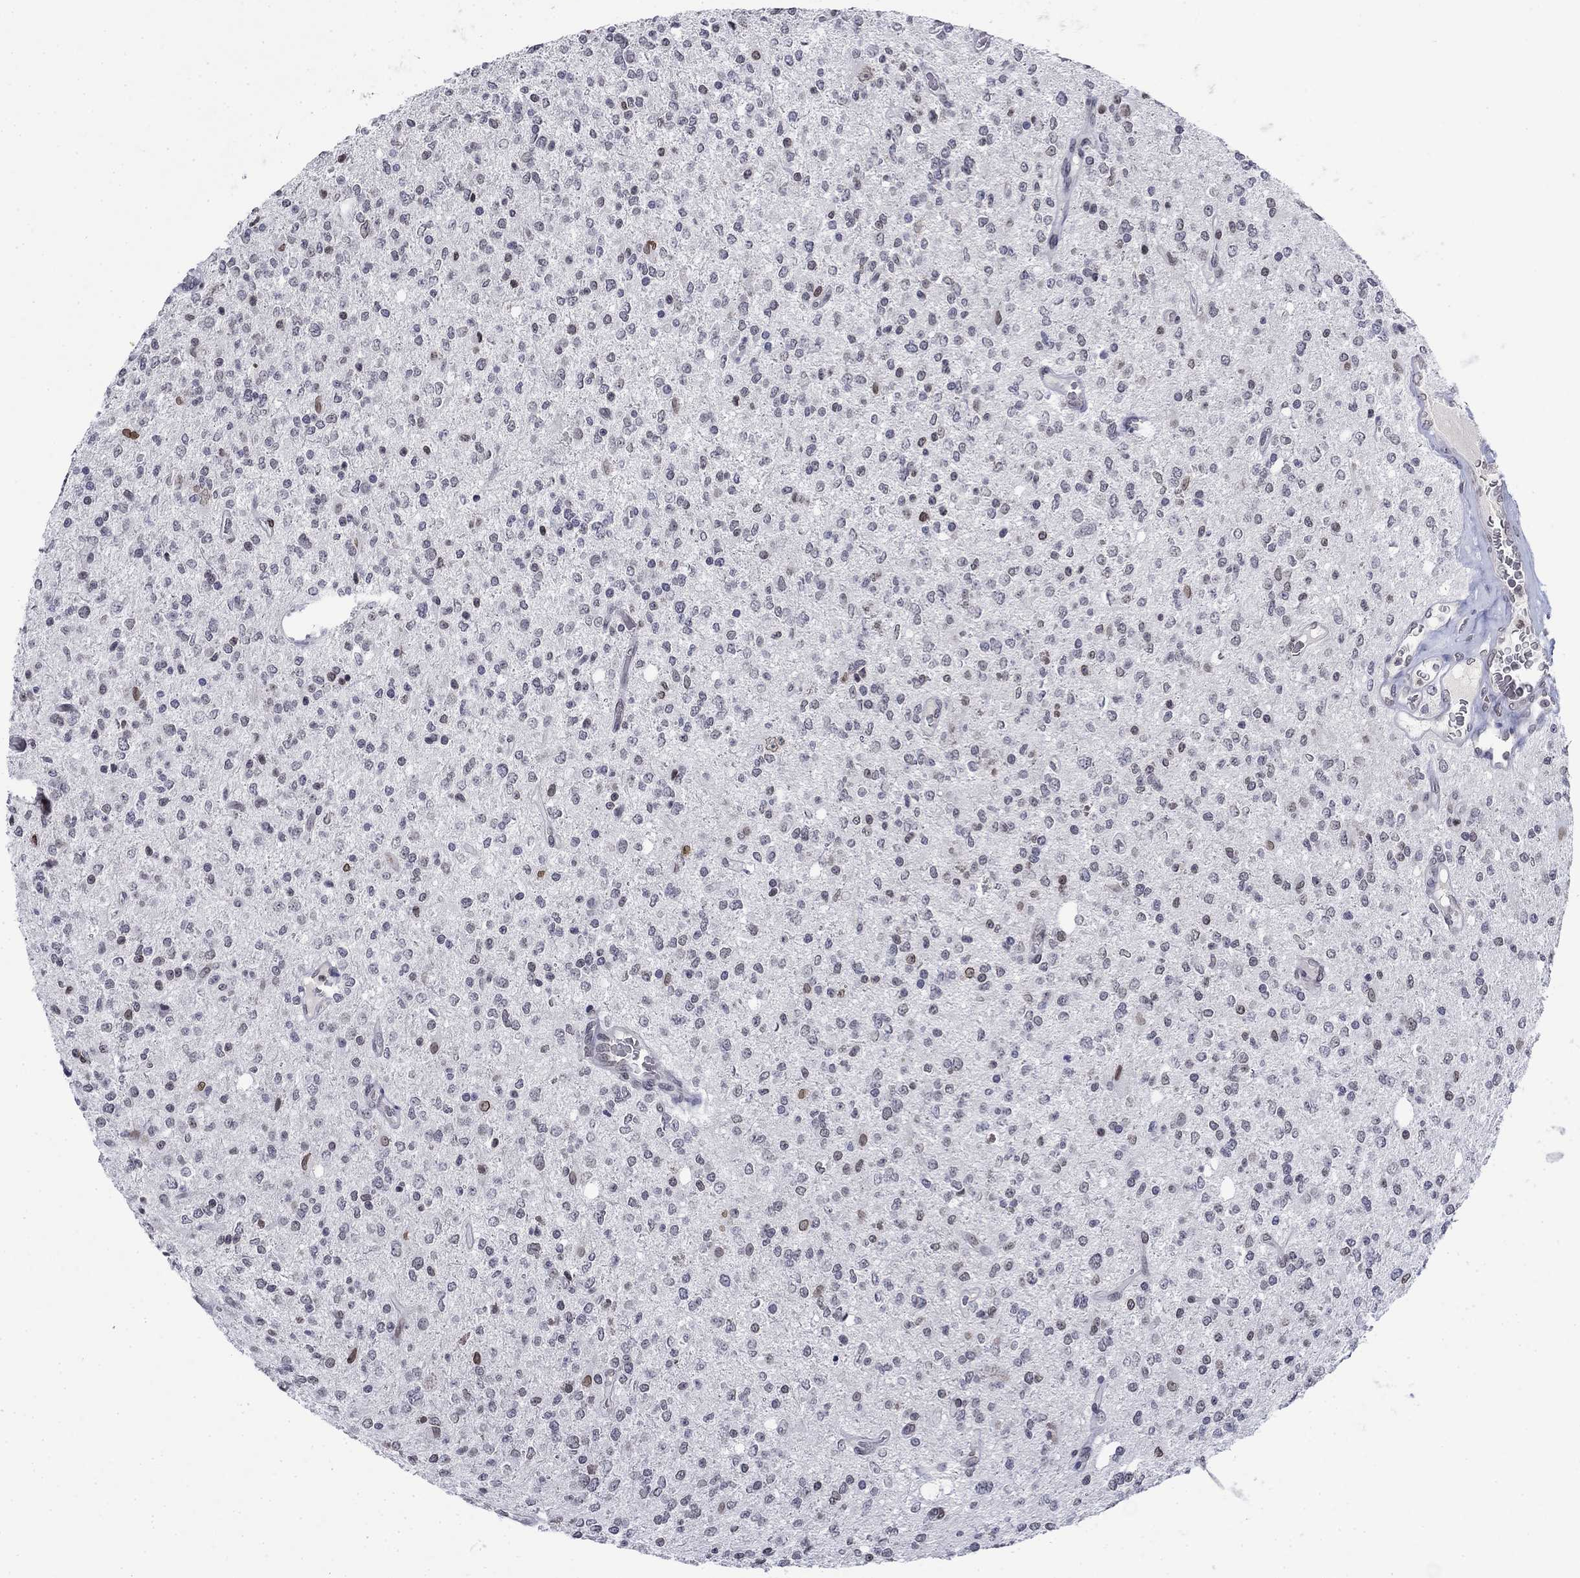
{"staining": {"intensity": "strong", "quantity": "<25%", "location": "cytoplasmic/membranous,nuclear"}, "tissue": "glioma", "cell_type": "Tumor cells", "image_type": "cancer", "snomed": [{"axis": "morphology", "description": "Glioma, malignant, Low grade"}, {"axis": "topography", "description": "Brain"}], "caption": "Strong cytoplasmic/membranous and nuclear protein staining is seen in approximately <25% of tumor cells in glioma.", "gene": "TOR1AIP1", "patient": {"sex": "male", "age": 67}}